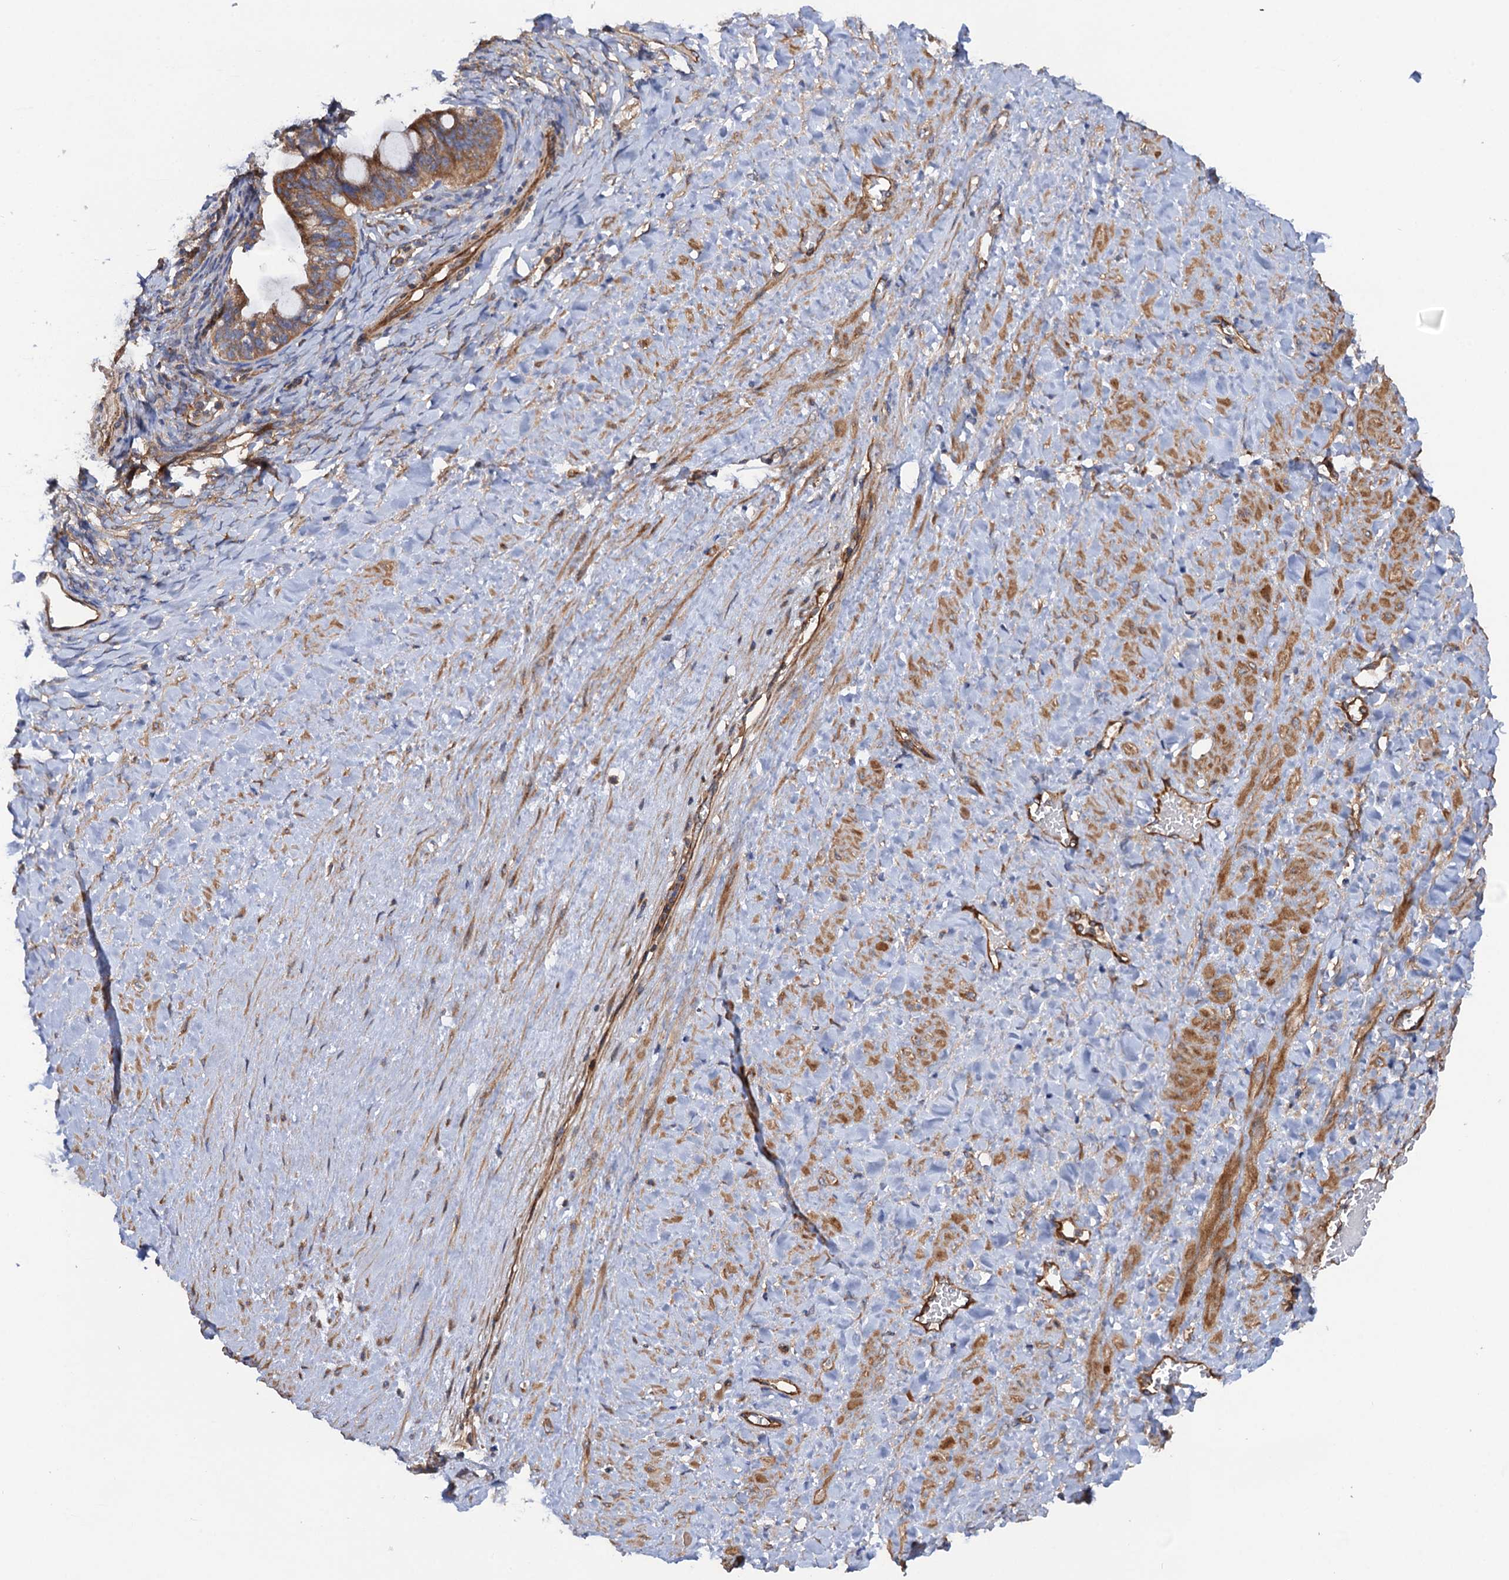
{"staining": {"intensity": "moderate", "quantity": ">75%", "location": "cytoplasmic/membranous"}, "tissue": "ovarian cancer", "cell_type": "Tumor cells", "image_type": "cancer", "snomed": [{"axis": "morphology", "description": "Cystadenocarcinoma, mucinous, NOS"}, {"axis": "topography", "description": "Ovary"}], "caption": "Tumor cells exhibit medium levels of moderate cytoplasmic/membranous positivity in approximately >75% of cells in human ovarian cancer.", "gene": "MRPL48", "patient": {"sex": "female", "age": 73}}